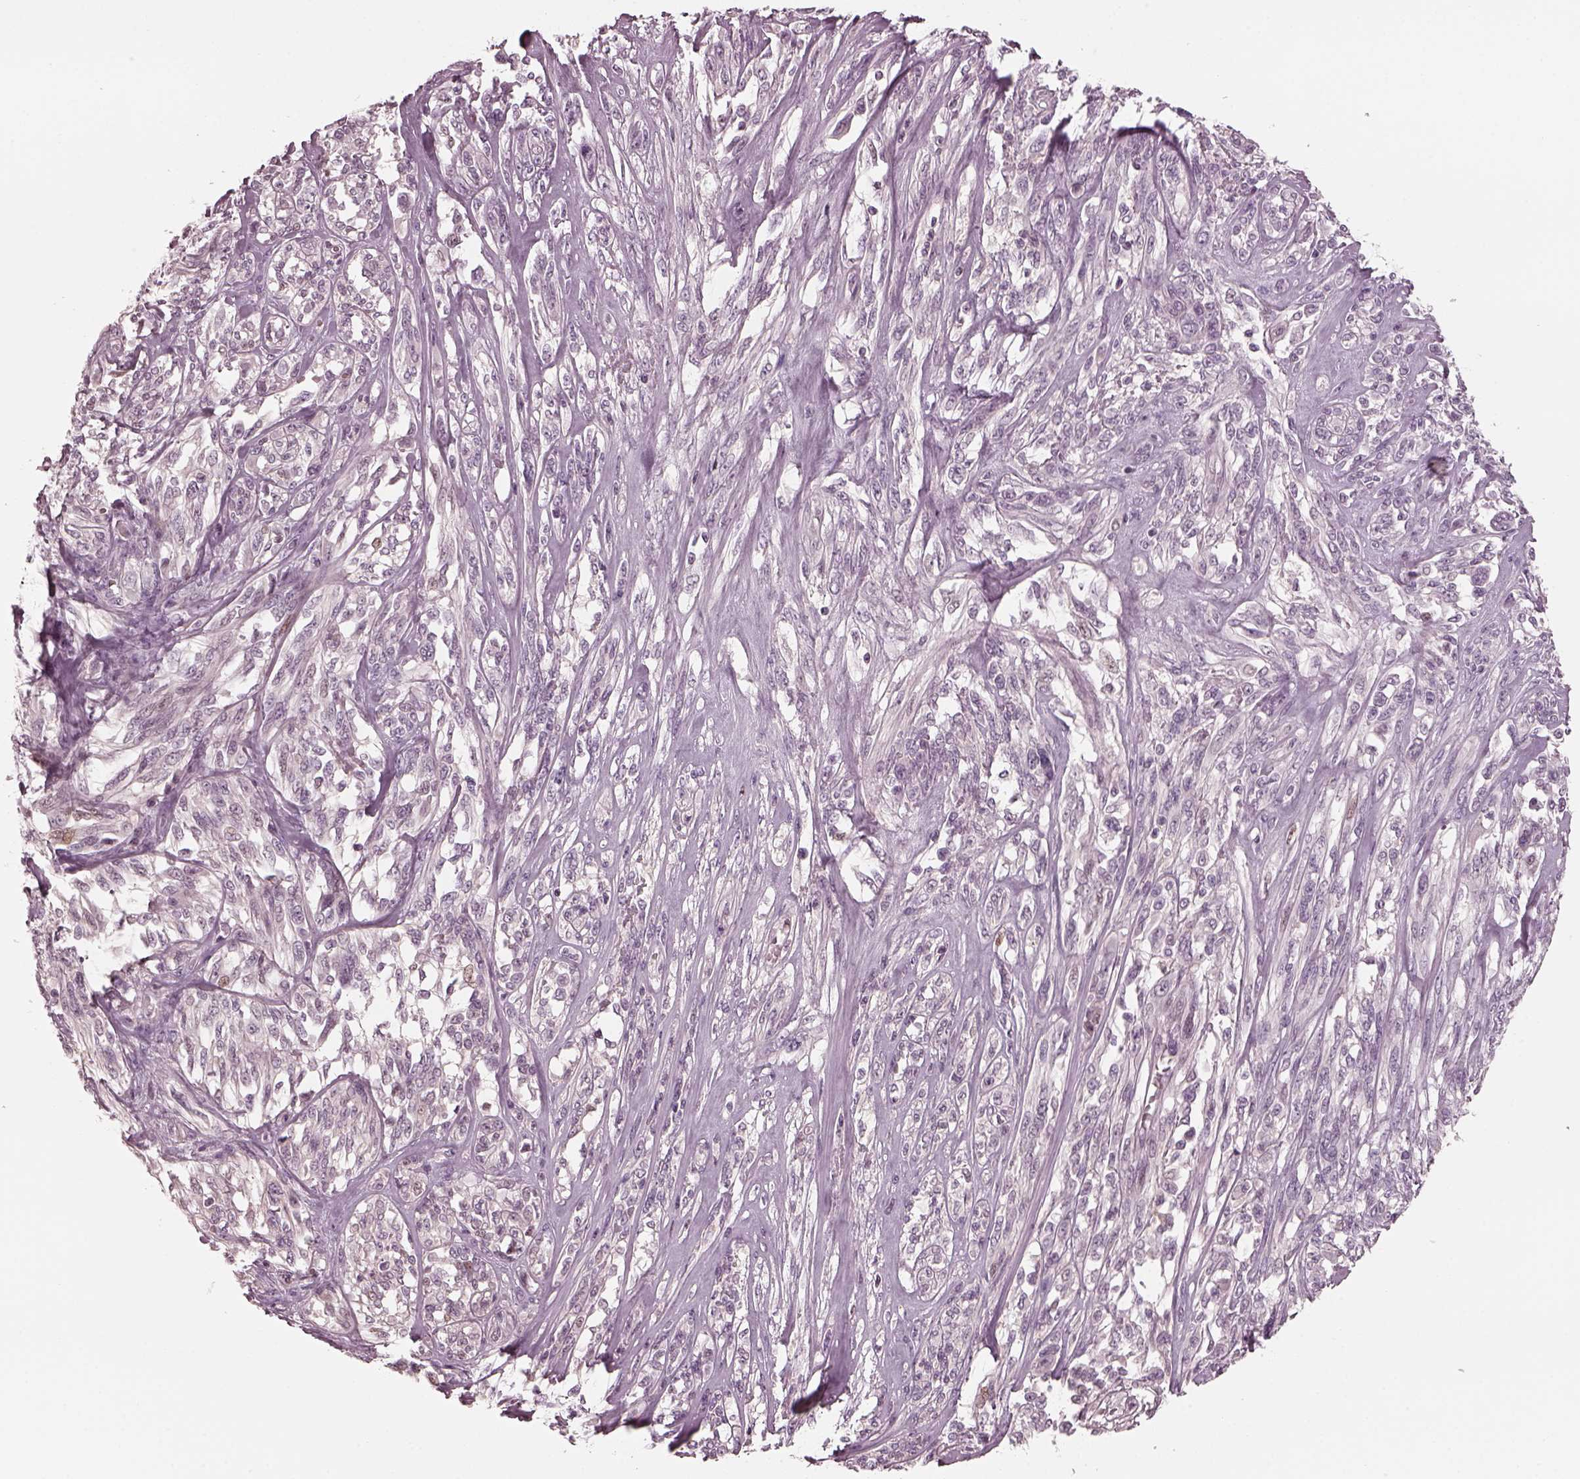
{"staining": {"intensity": "negative", "quantity": "none", "location": "none"}, "tissue": "melanoma", "cell_type": "Tumor cells", "image_type": "cancer", "snomed": [{"axis": "morphology", "description": "Malignant melanoma, NOS"}, {"axis": "topography", "description": "Skin"}], "caption": "Tumor cells are negative for protein expression in human melanoma. The staining is performed using DAB (3,3'-diaminobenzidine) brown chromogen with nuclei counter-stained in using hematoxylin.", "gene": "CHIT1", "patient": {"sex": "female", "age": 91}}